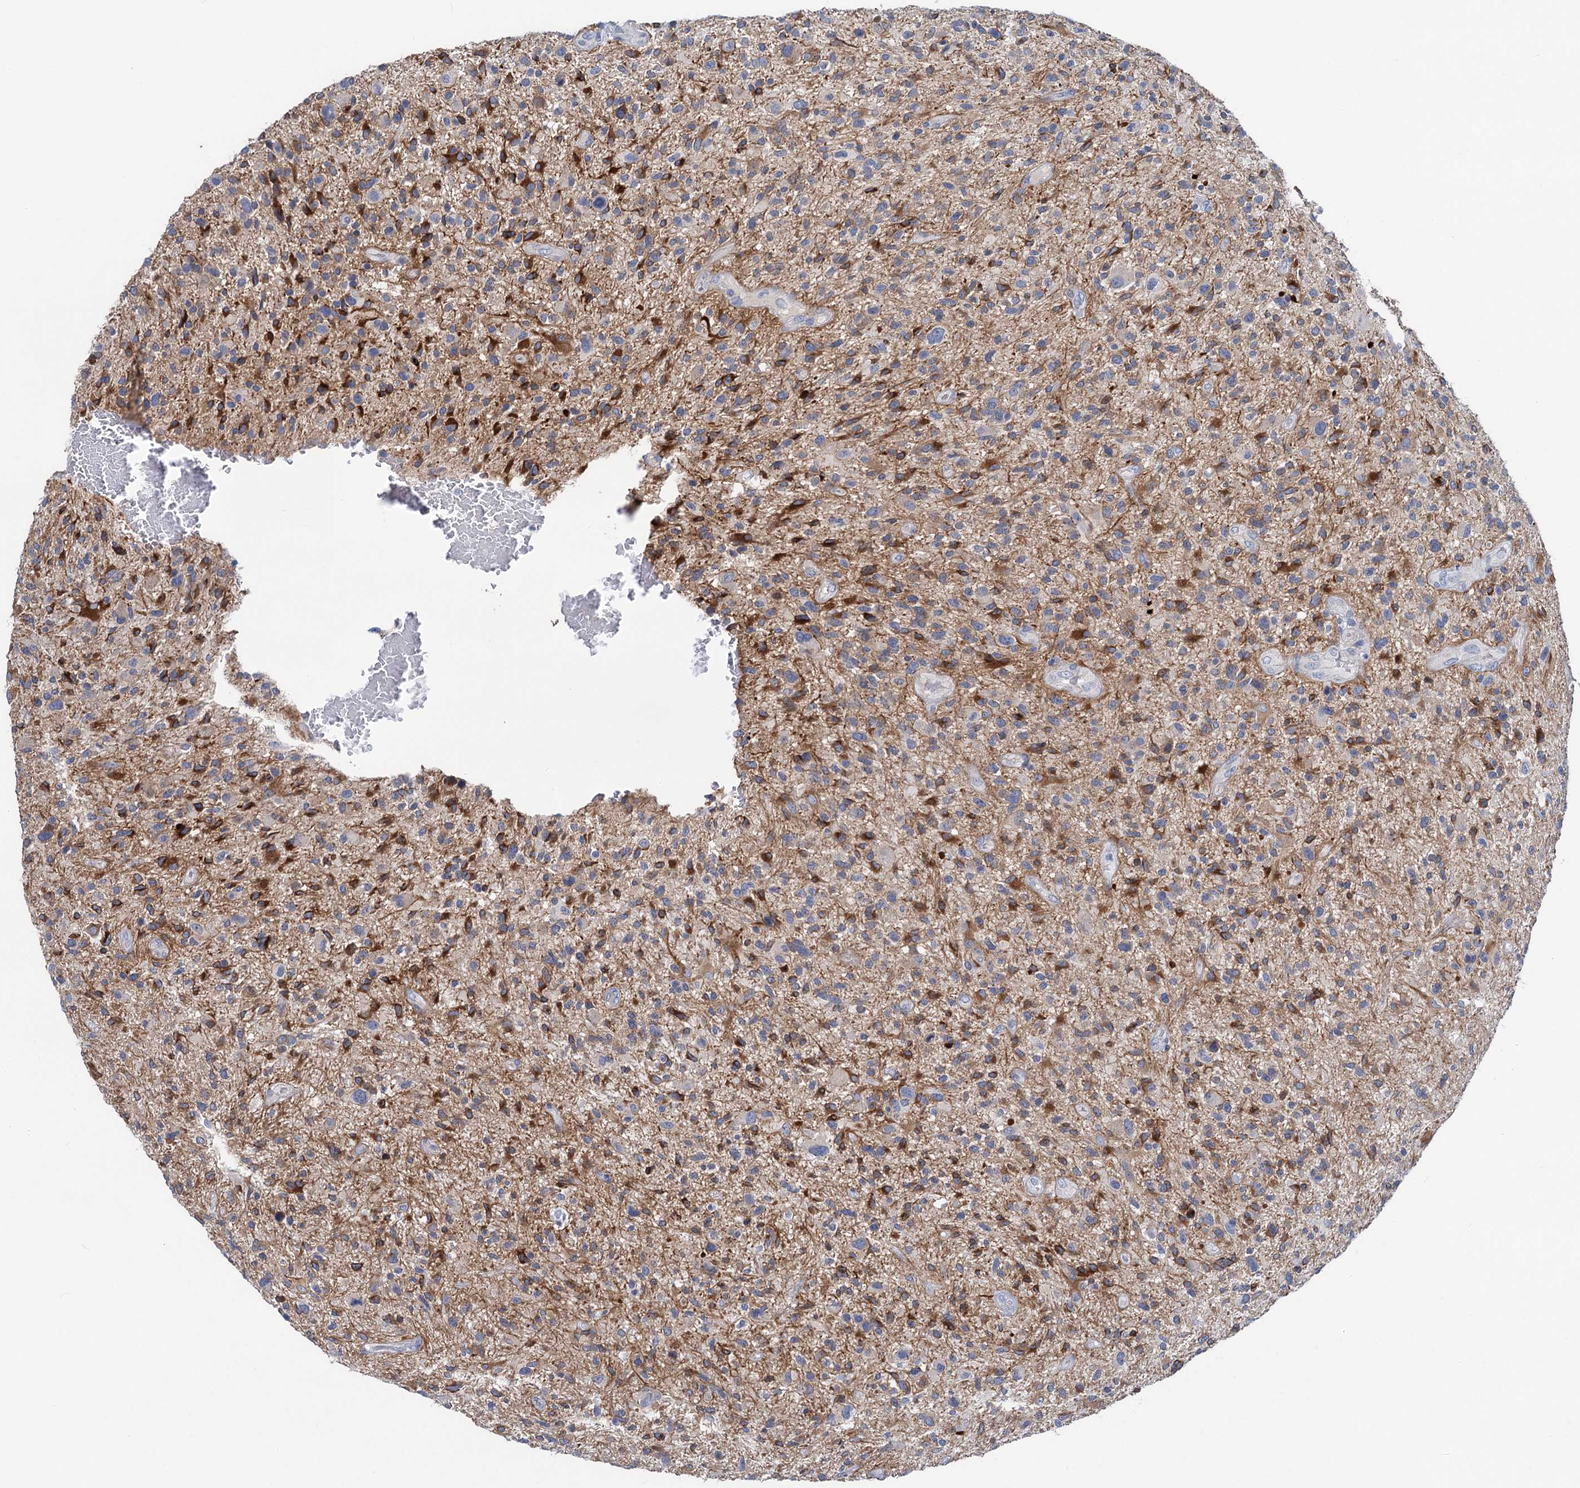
{"staining": {"intensity": "moderate", "quantity": "<25%", "location": "cytoplasmic/membranous"}, "tissue": "glioma", "cell_type": "Tumor cells", "image_type": "cancer", "snomed": [{"axis": "morphology", "description": "Glioma, malignant, High grade"}, {"axis": "topography", "description": "Brain"}], "caption": "Brown immunohistochemical staining in glioma exhibits moderate cytoplasmic/membranous positivity in approximately <25% of tumor cells.", "gene": "CHDH", "patient": {"sex": "male", "age": 47}}